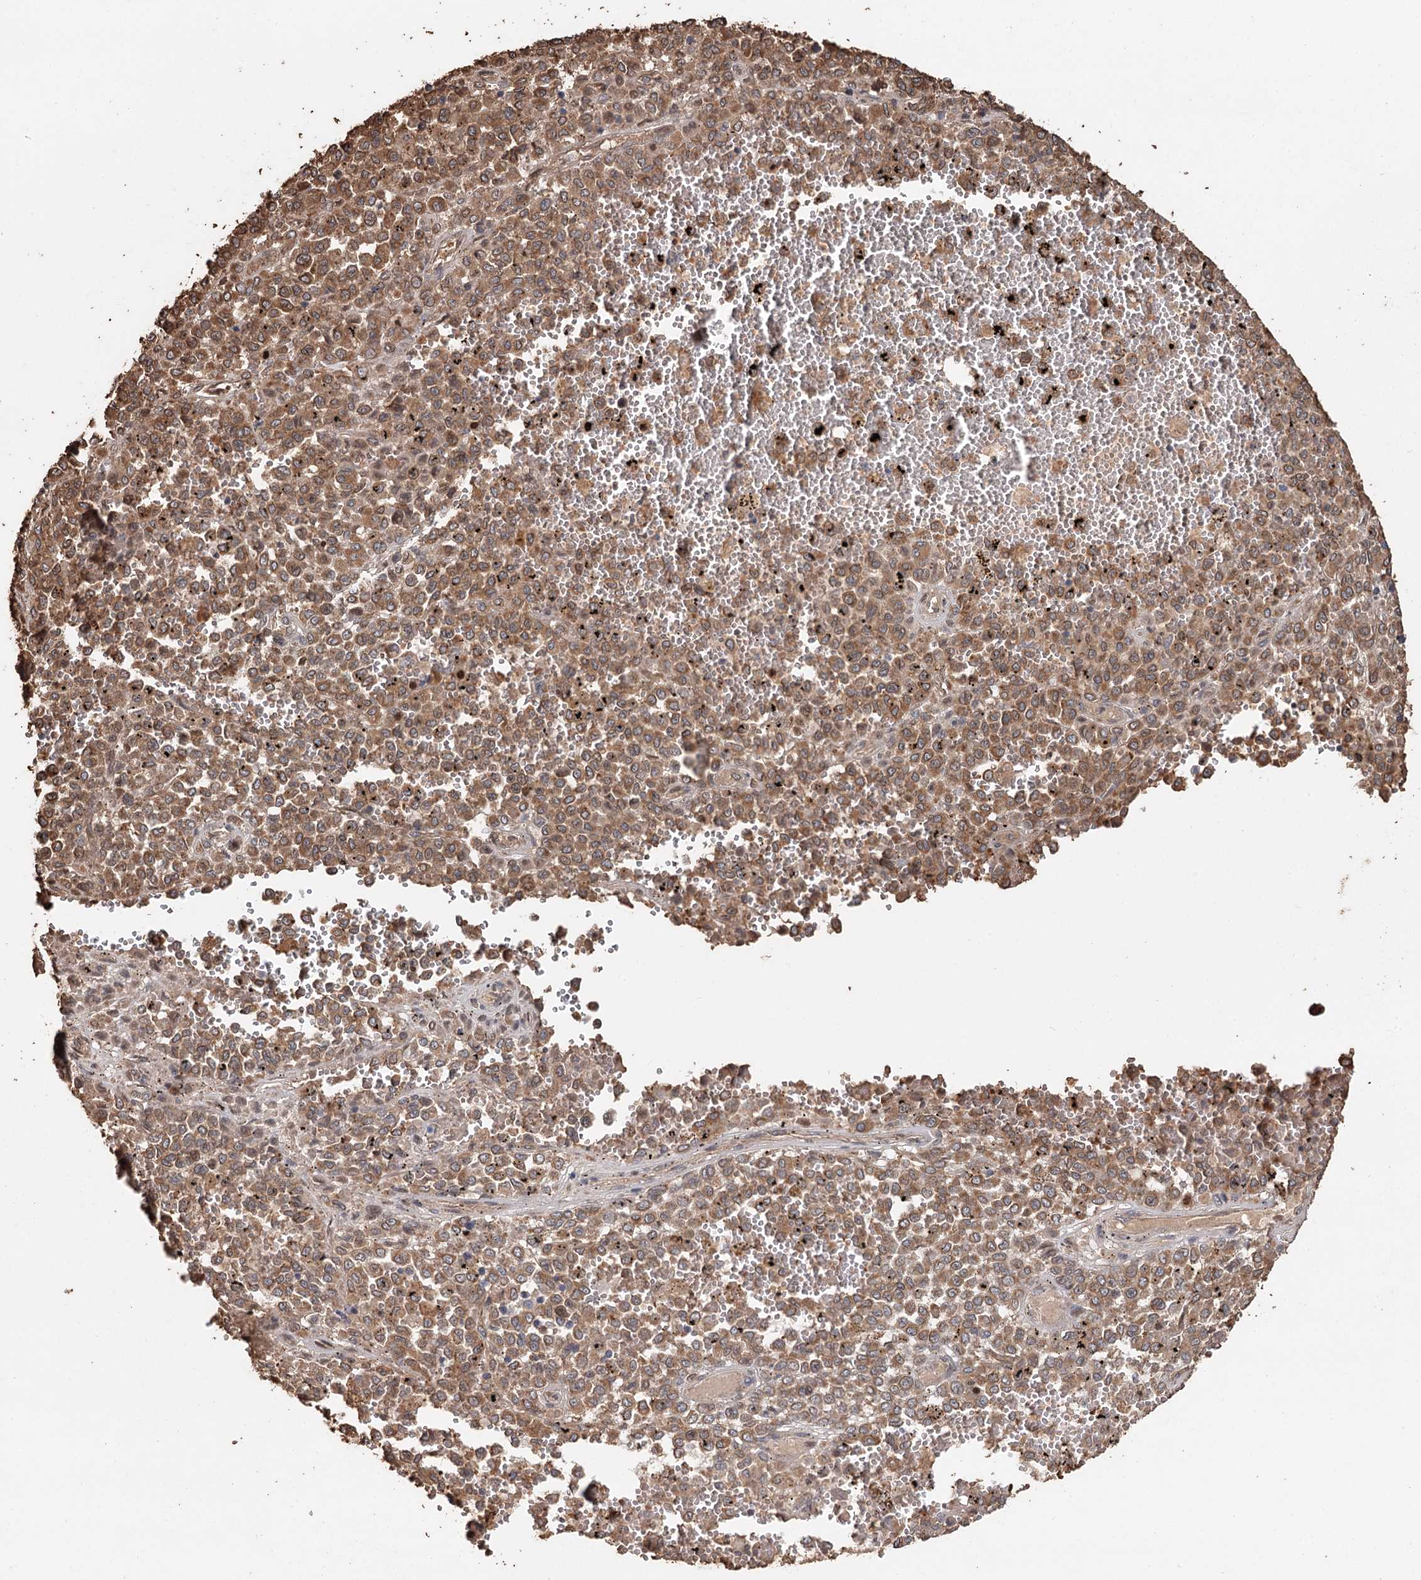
{"staining": {"intensity": "moderate", "quantity": ">75%", "location": "cytoplasmic/membranous"}, "tissue": "melanoma", "cell_type": "Tumor cells", "image_type": "cancer", "snomed": [{"axis": "morphology", "description": "Malignant melanoma, Metastatic site"}, {"axis": "topography", "description": "Pancreas"}], "caption": "Moderate cytoplasmic/membranous staining for a protein is appreciated in about >75% of tumor cells of malignant melanoma (metastatic site) using IHC.", "gene": "SYVN1", "patient": {"sex": "female", "age": 30}}